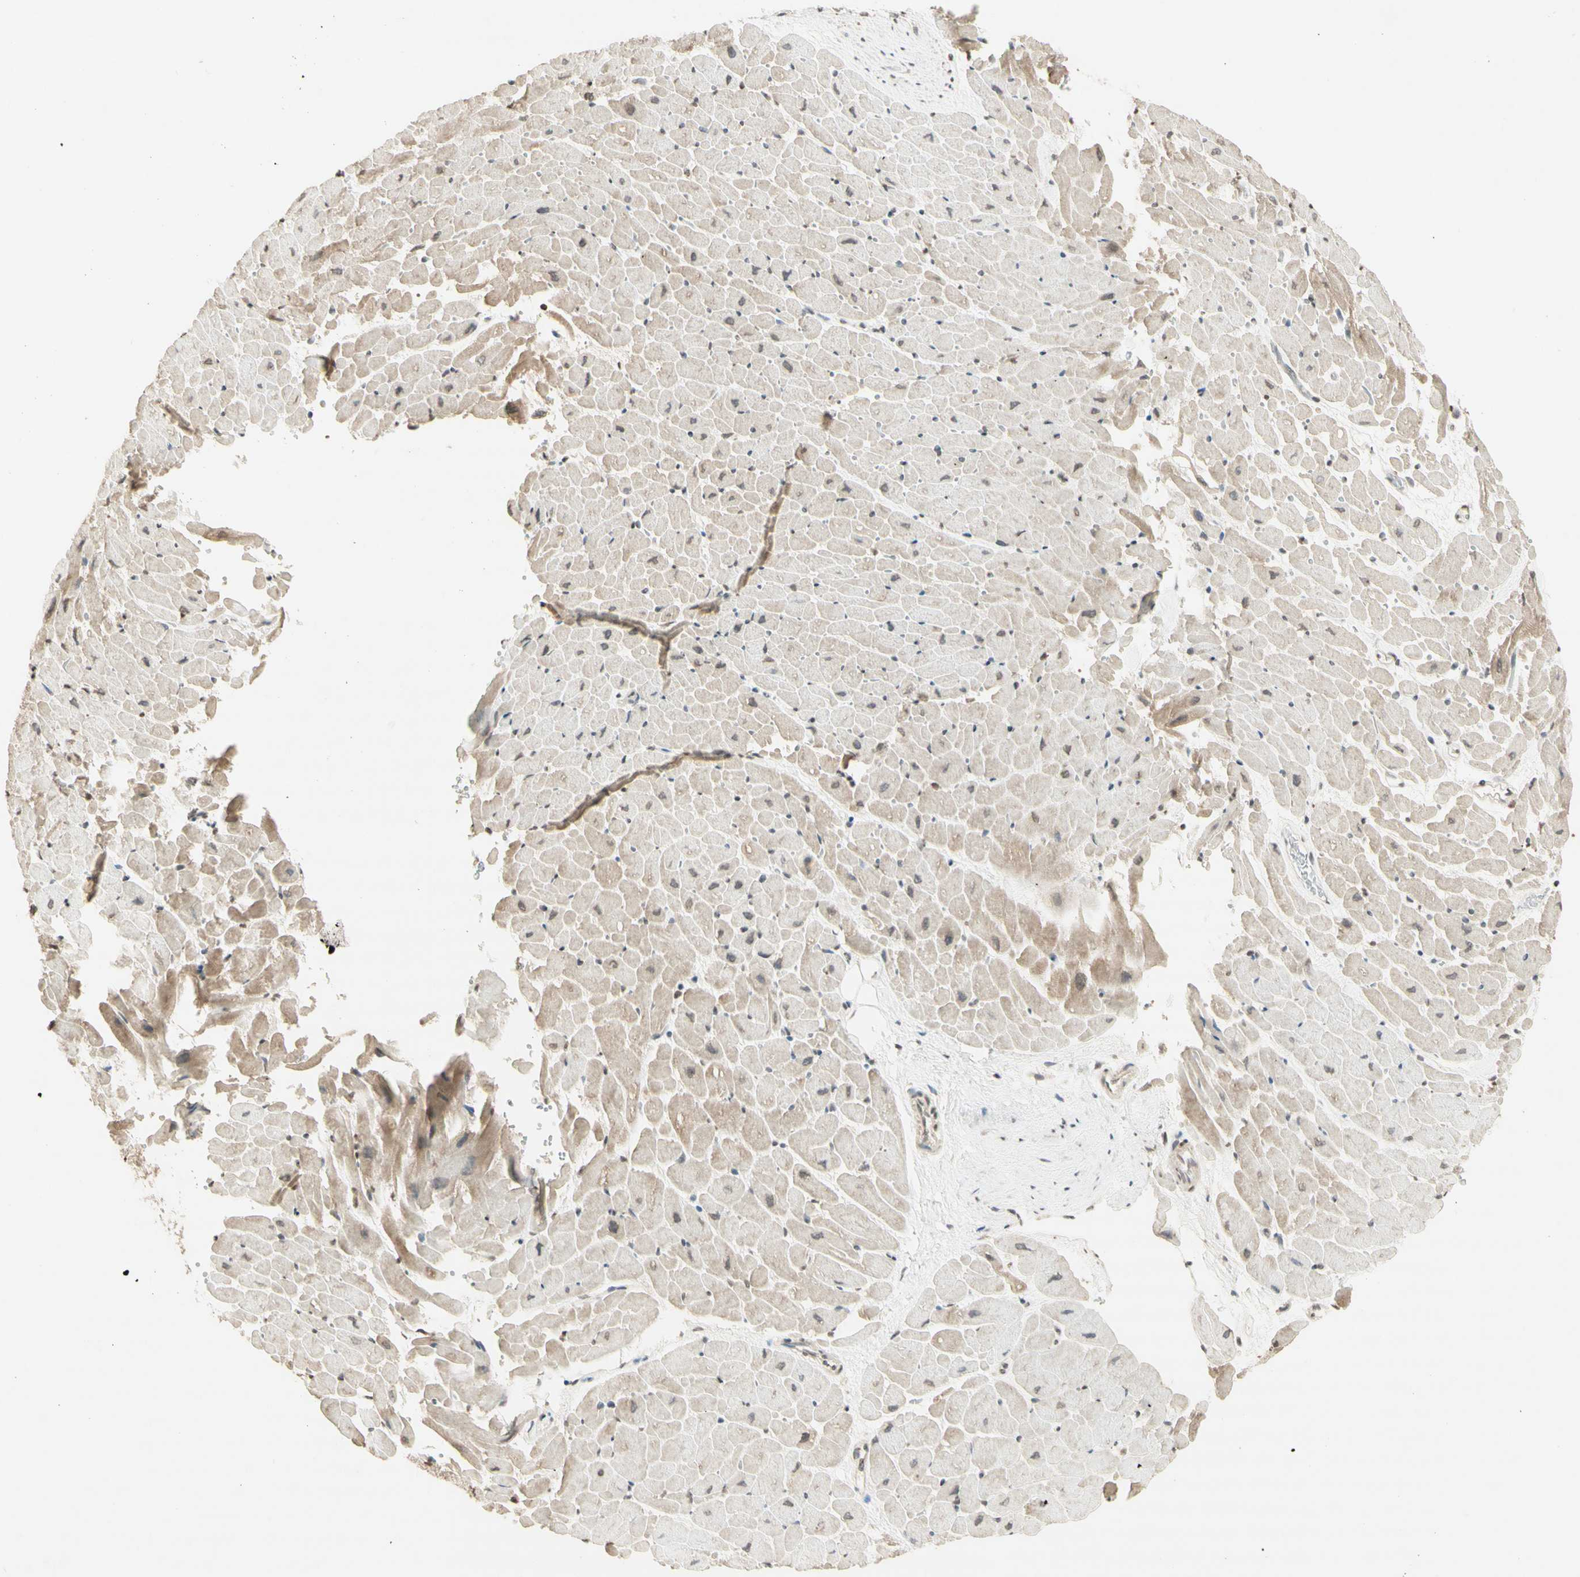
{"staining": {"intensity": "weak", "quantity": "25%-75%", "location": "cytoplasmic/membranous"}, "tissue": "heart muscle", "cell_type": "Cardiomyocytes", "image_type": "normal", "snomed": [{"axis": "morphology", "description": "Normal tissue, NOS"}, {"axis": "topography", "description": "Heart"}], "caption": "A low amount of weak cytoplasmic/membranous expression is present in about 25%-75% of cardiomyocytes in benign heart muscle.", "gene": "CCNI", "patient": {"sex": "male", "age": 45}}